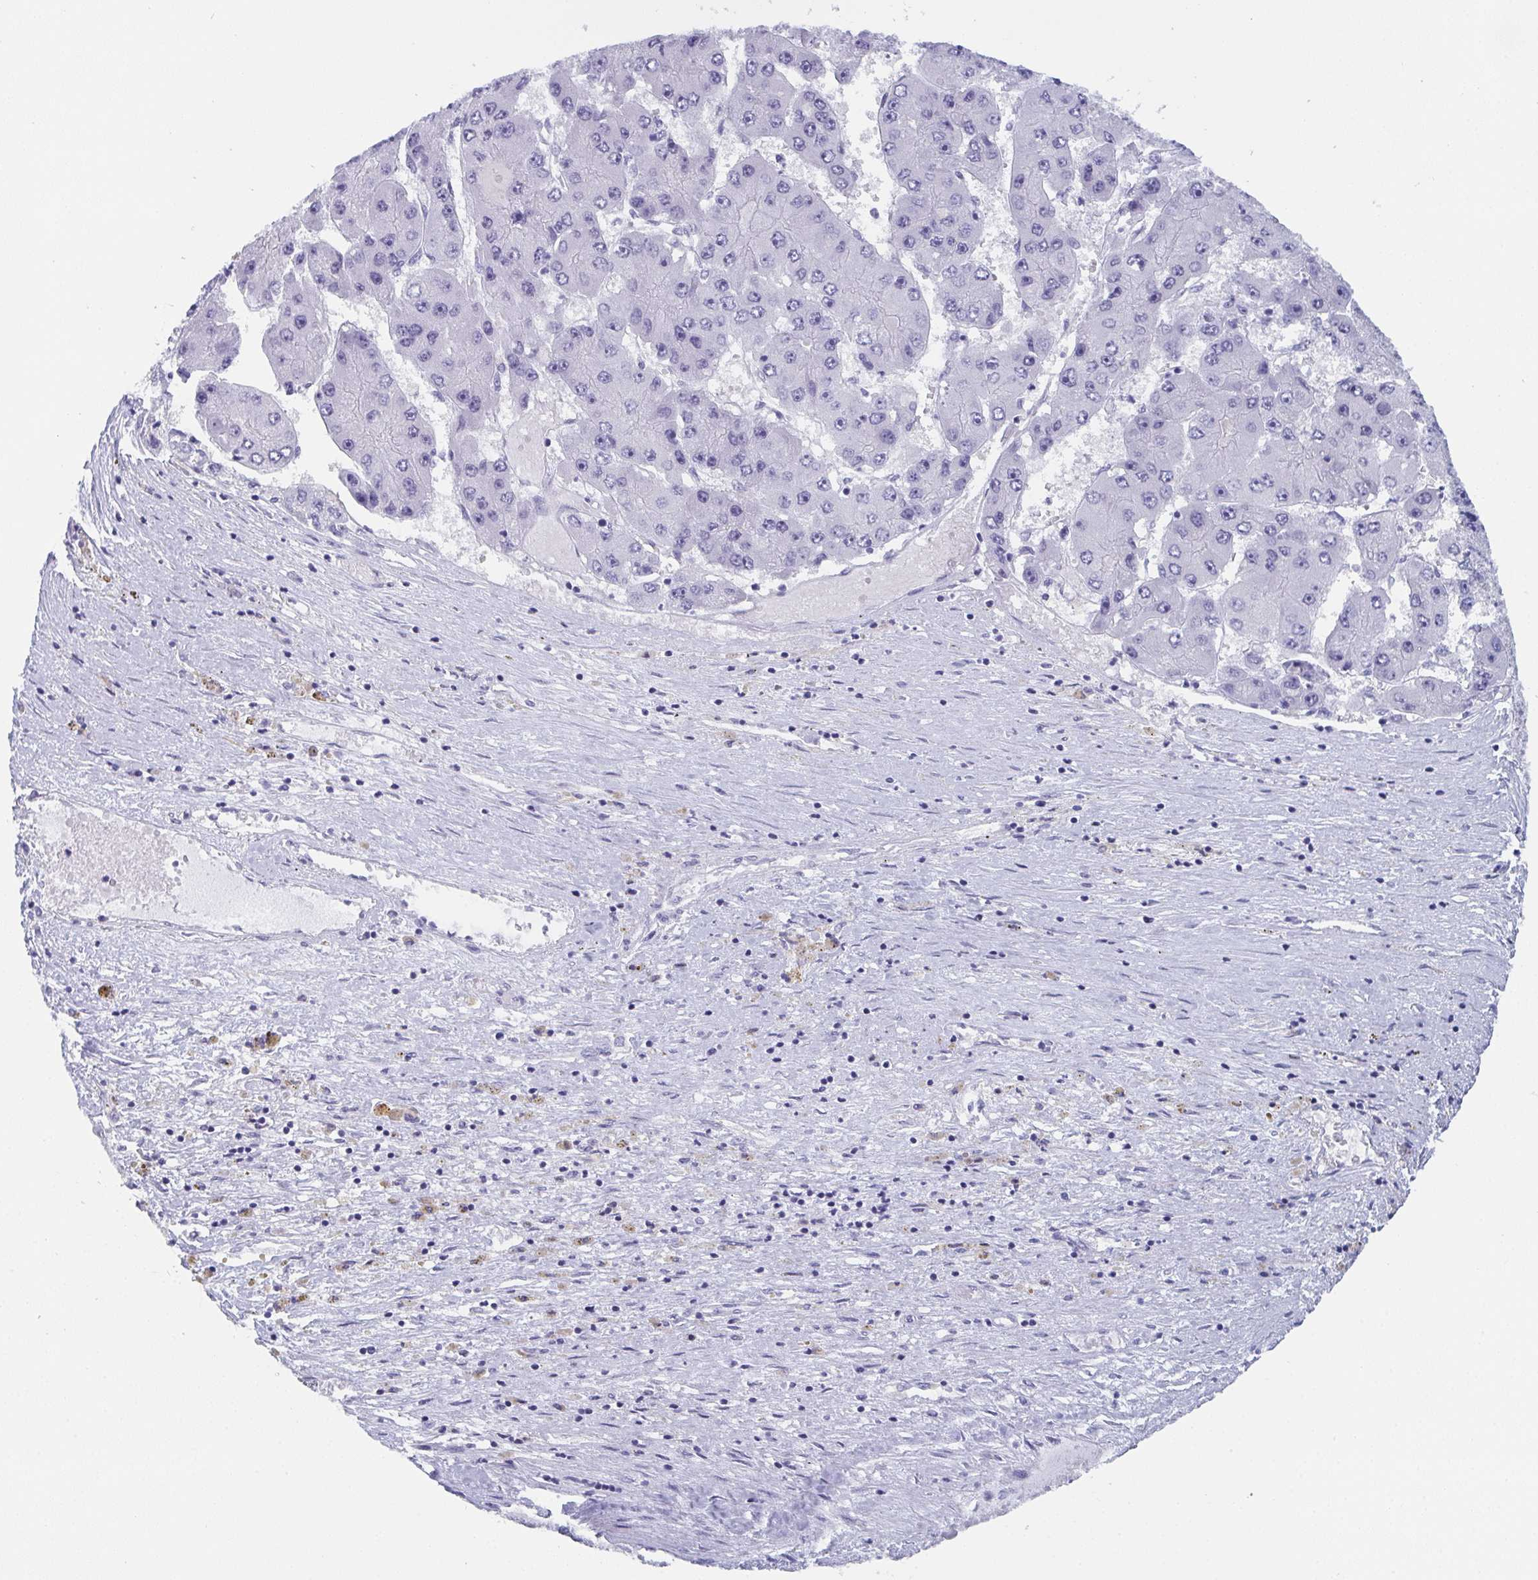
{"staining": {"intensity": "negative", "quantity": "none", "location": "none"}, "tissue": "liver cancer", "cell_type": "Tumor cells", "image_type": "cancer", "snomed": [{"axis": "morphology", "description": "Carcinoma, Hepatocellular, NOS"}, {"axis": "topography", "description": "Liver"}], "caption": "An image of liver cancer (hepatocellular carcinoma) stained for a protein exhibits no brown staining in tumor cells.", "gene": "DYDC2", "patient": {"sex": "female", "age": 61}}